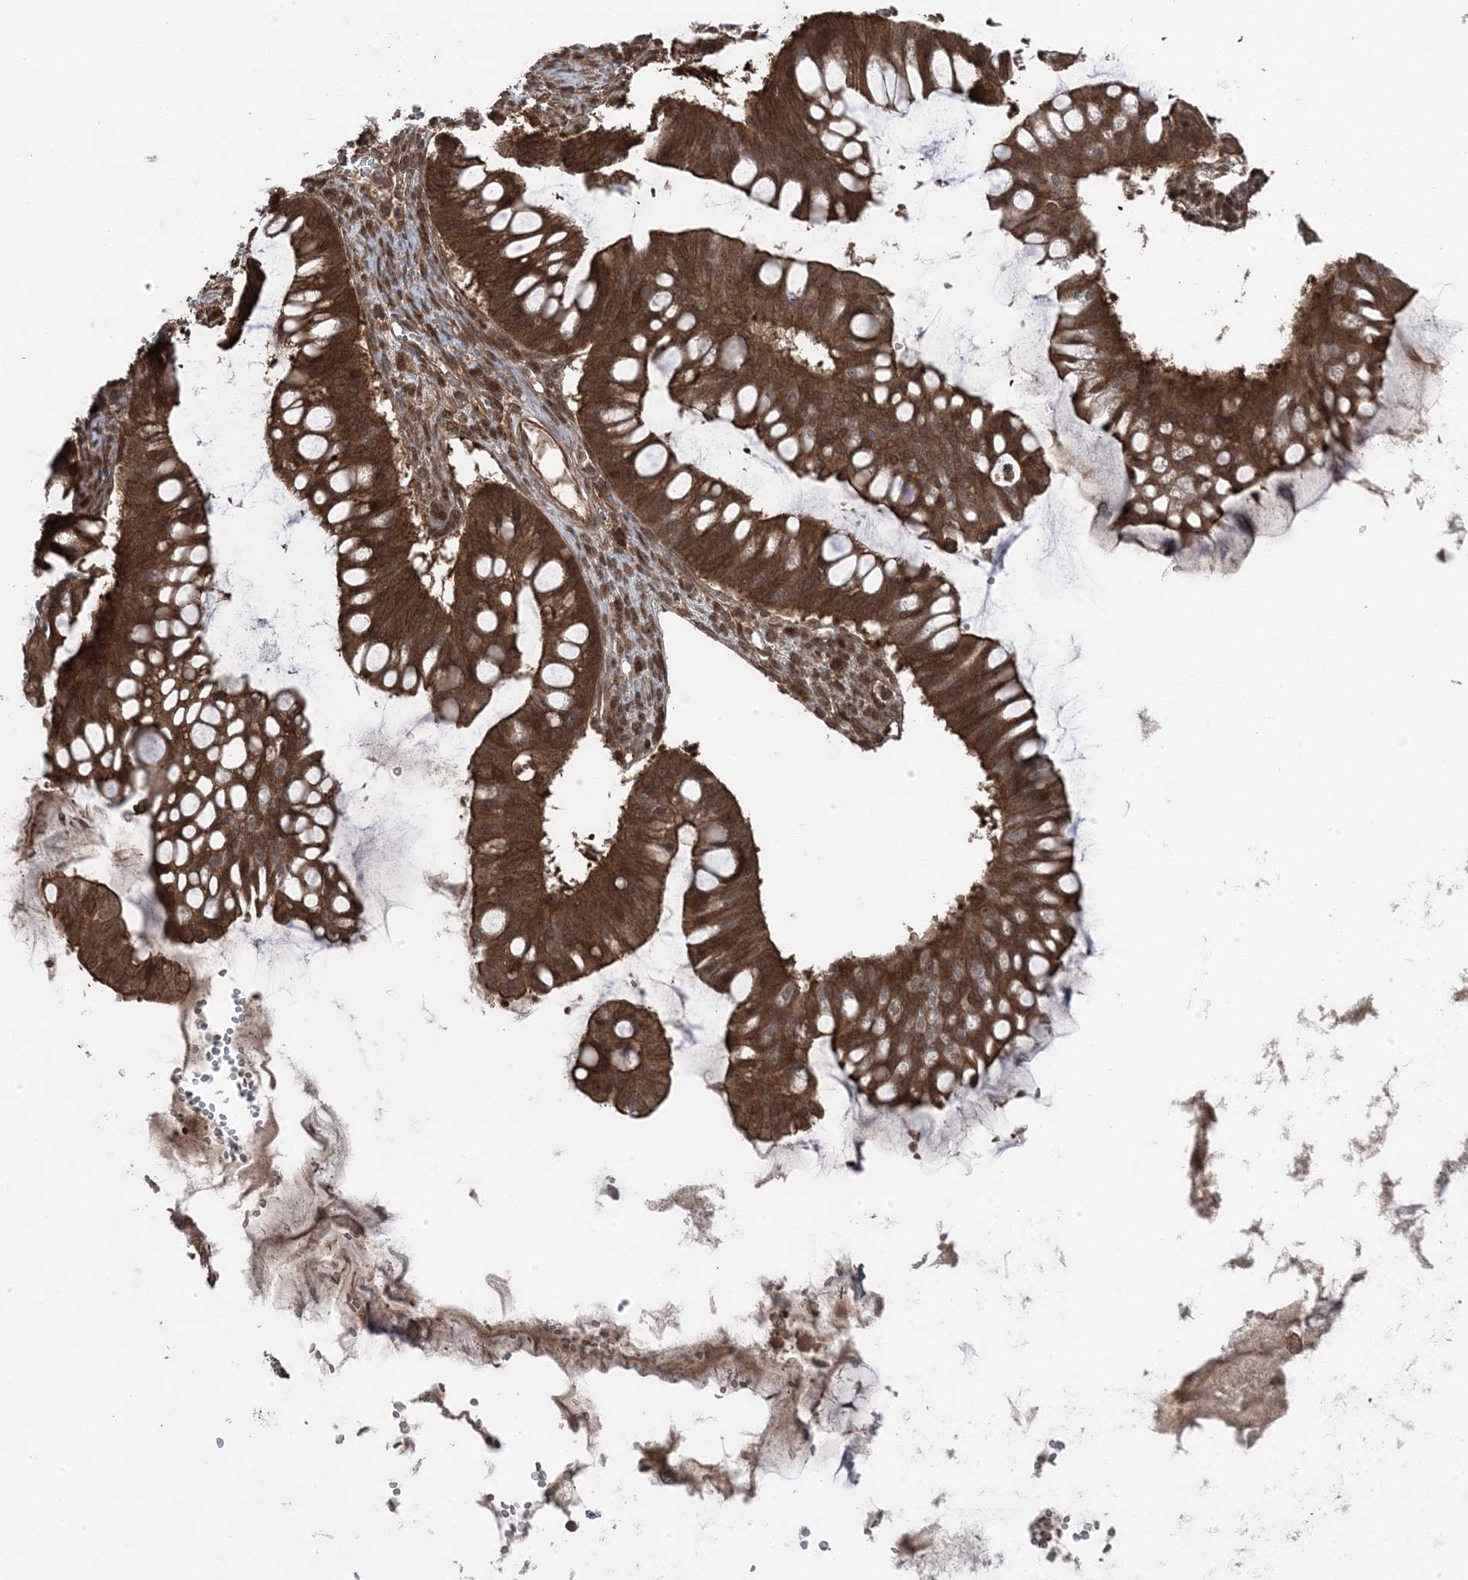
{"staining": {"intensity": "strong", "quantity": ">75%", "location": "cytoplasmic/membranous"}, "tissue": "ovarian cancer", "cell_type": "Tumor cells", "image_type": "cancer", "snomed": [{"axis": "morphology", "description": "Cystadenocarcinoma, mucinous, NOS"}, {"axis": "topography", "description": "Ovary"}], "caption": "High-power microscopy captured an IHC micrograph of ovarian cancer, revealing strong cytoplasmic/membranous positivity in approximately >75% of tumor cells.", "gene": "MAPK1IP1L", "patient": {"sex": "female", "age": 73}}